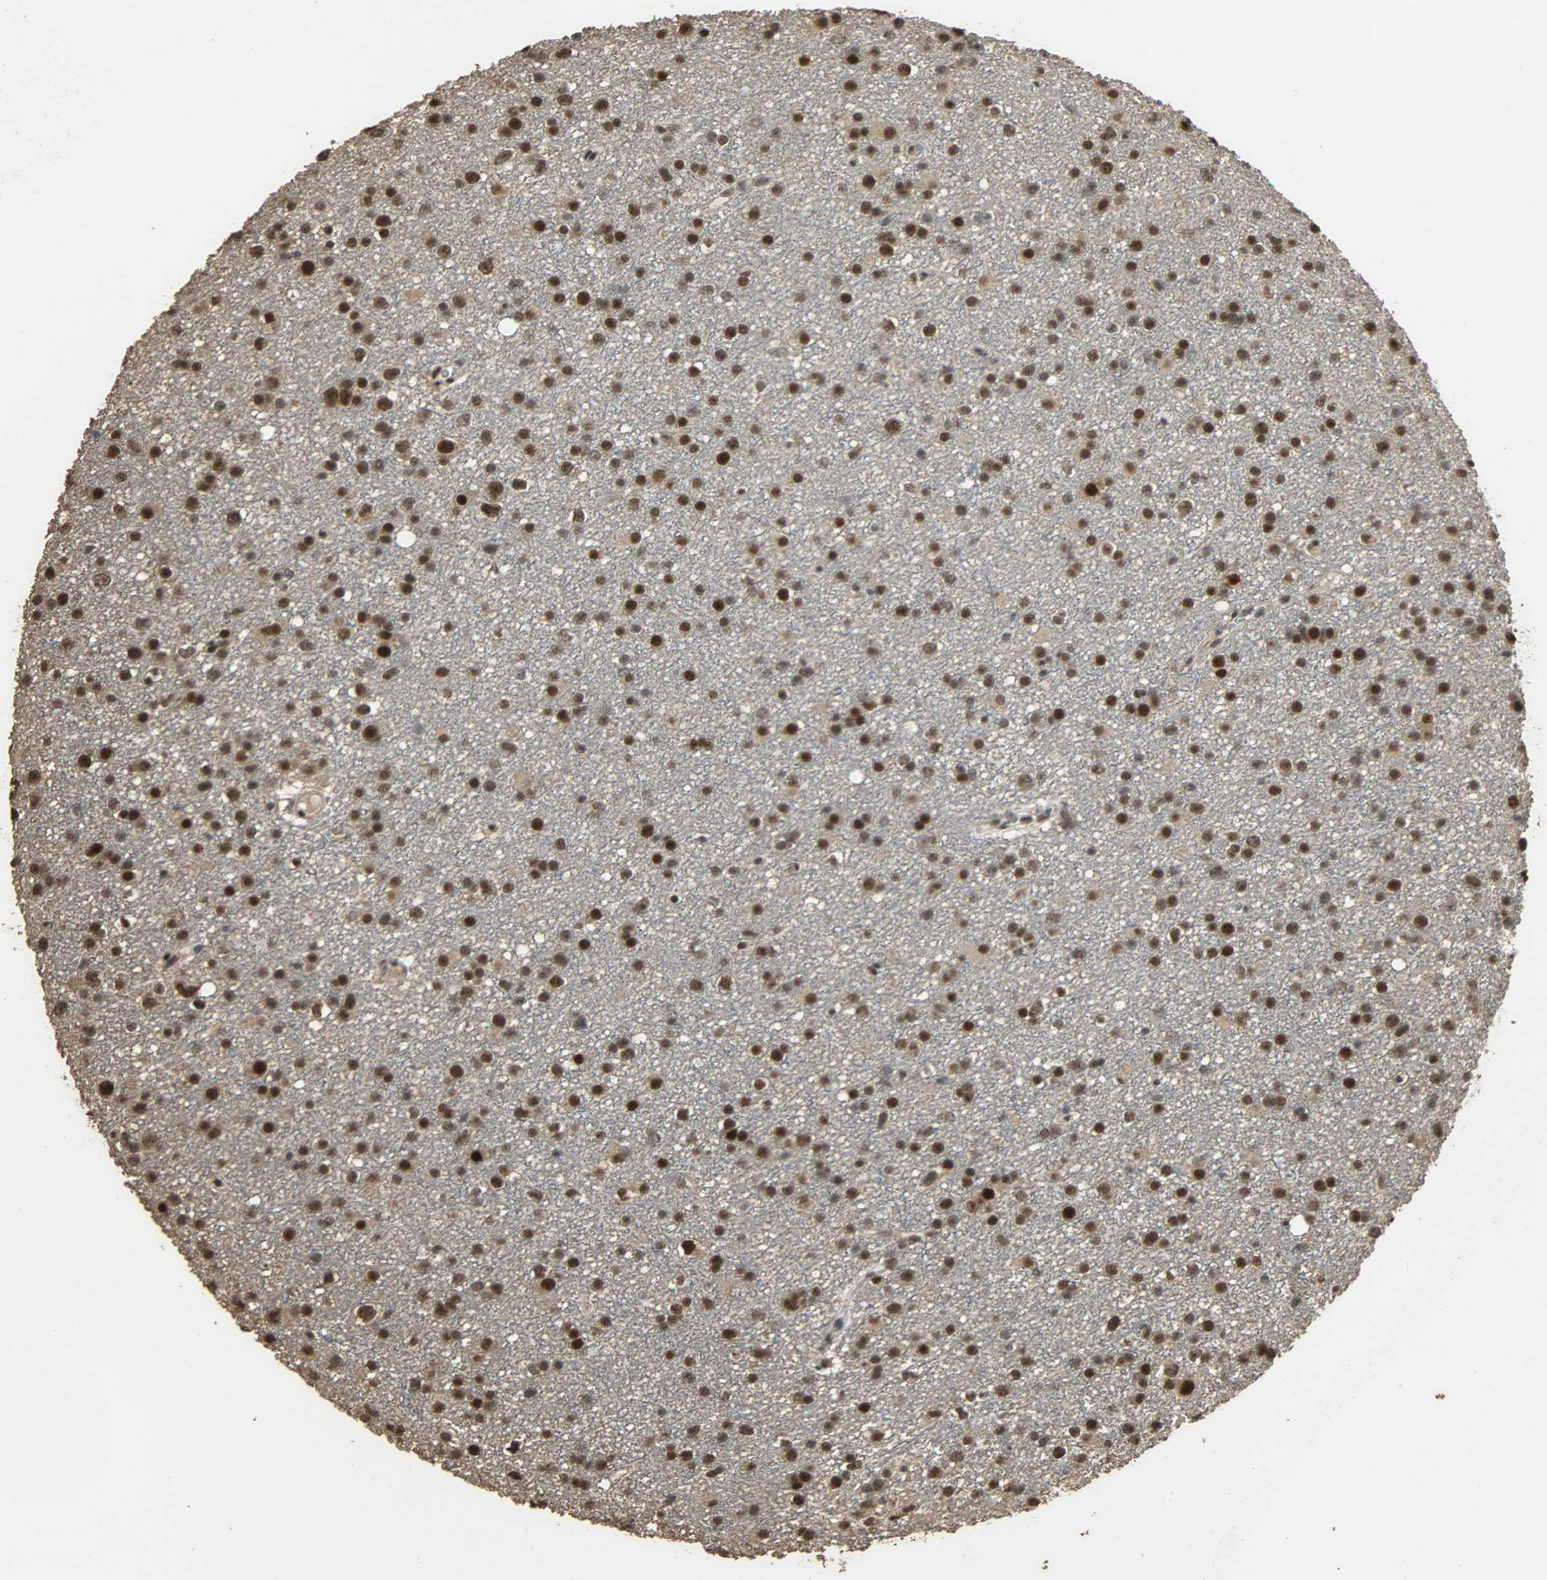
{"staining": {"intensity": "strong", "quantity": ">75%", "location": "cytoplasmic/membranous,nuclear"}, "tissue": "glioma", "cell_type": "Tumor cells", "image_type": "cancer", "snomed": [{"axis": "morphology", "description": "Glioma, malignant, Low grade"}, {"axis": "topography", "description": "Brain"}], "caption": "IHC photomicrograph of neoplastic tissue: malignant low-grade glioma stained using immunohistochemistry exhibits high levels of strong protein expression localized specifically in the cytoplasmic/membranous and nuclear of tumor cells, appearing as a cytoplasmic/membranous and nuclear brown color.", "gene": "CCNT2", "patient": {"sex": "male", "age": 42}}